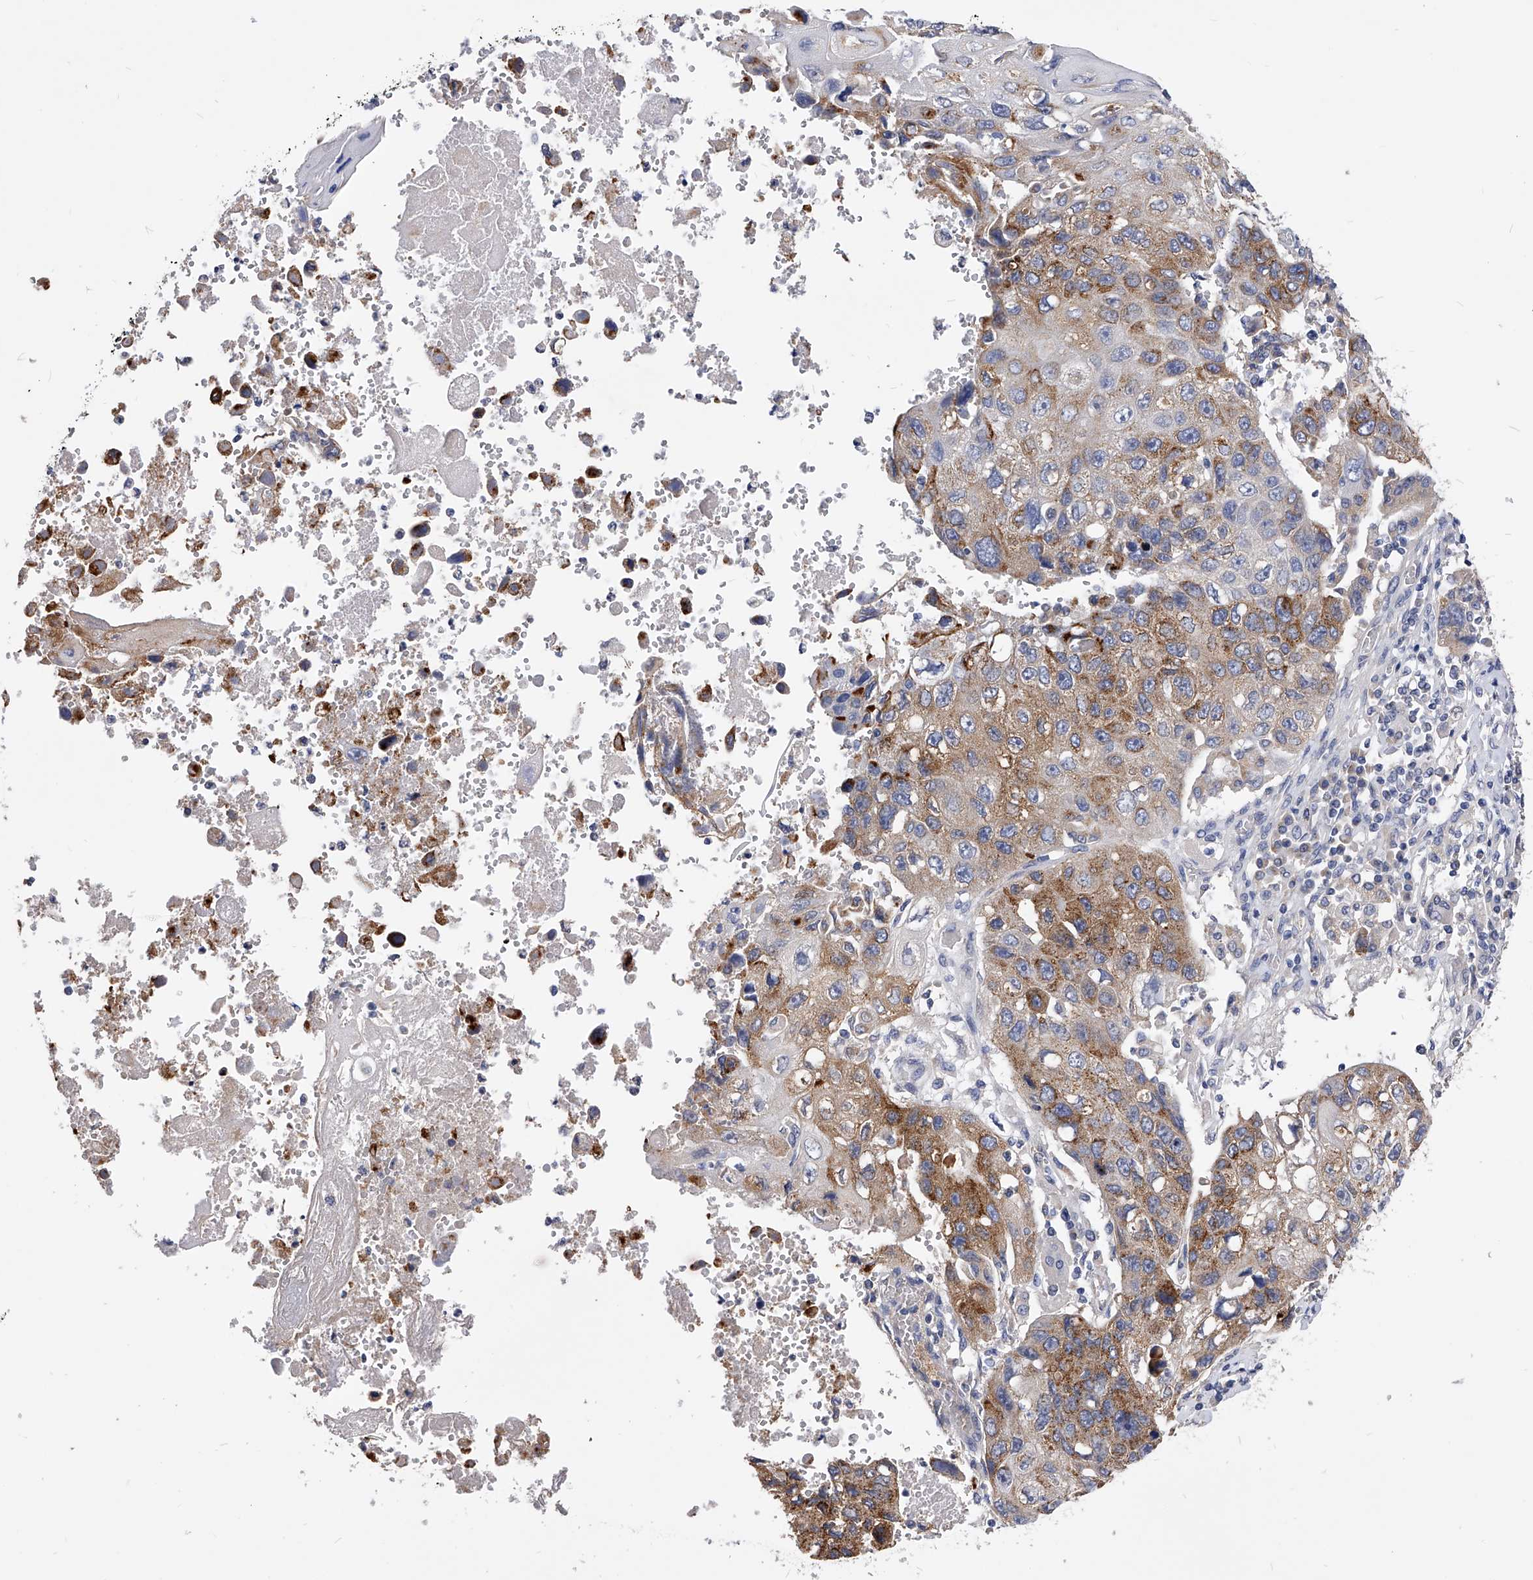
{"staining": {"intensity": "moderate", "quantity": "25%-75%", "location": "cytoplasmic/membranous"}, "tissue": "lung cancer", "cell_type": "Tumor cells", "image_type": "cancer", "snomed": [{"axis": "morphology", "description": "Squamous cell carcinoma, NOS"}, {"axis": "topography", "description": "Lung"}], "caption": "Squamous cell carcinoma (lung) stained for a protein shows moderate cytoplasmic/membranous positivity in tumor cells.", "gene": "ZNF529", "patient": {"sex": "male", "age": 61}}